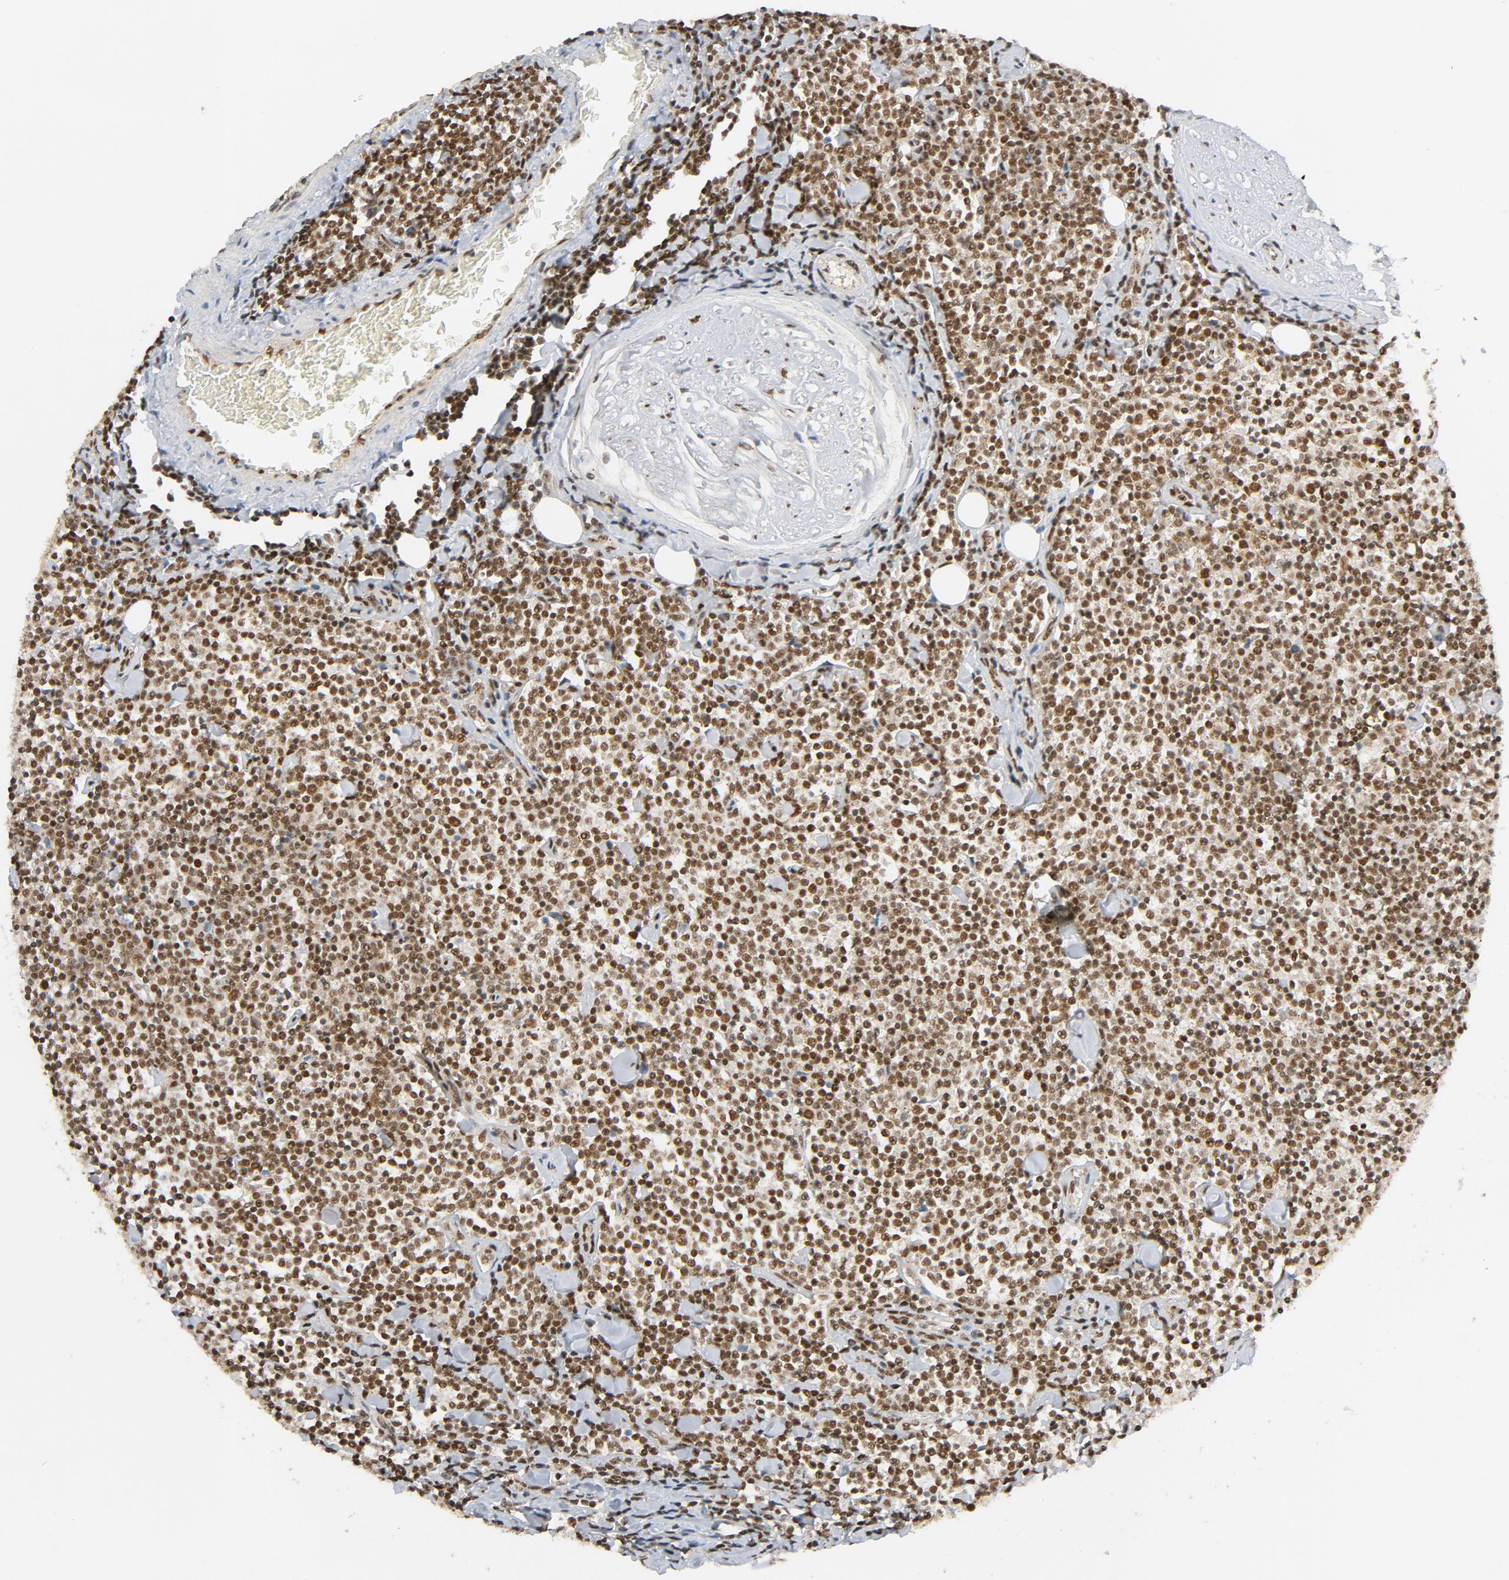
{"staining": {"intensity": "strong", "quantity": ">75%", "location": "nuclear"}, "tissue": "lymphoma", "cell_type": "Tumor cells", "image_type": "cancer", "snomed": [{"axis": "morphology", "description": "Malignant lymphoma, non-Hodgkin's type, Low grade"}, {"axis": "topography", "description": "Soft tissue"}], "caption": "This micrograph reveals immunohistochemistry staining of lymphoma, with high strong nuclear staining in approximately >75% of tumor cells.", "gene": "SMARCD1", "patient": {"sex": "male", "age": 92}}